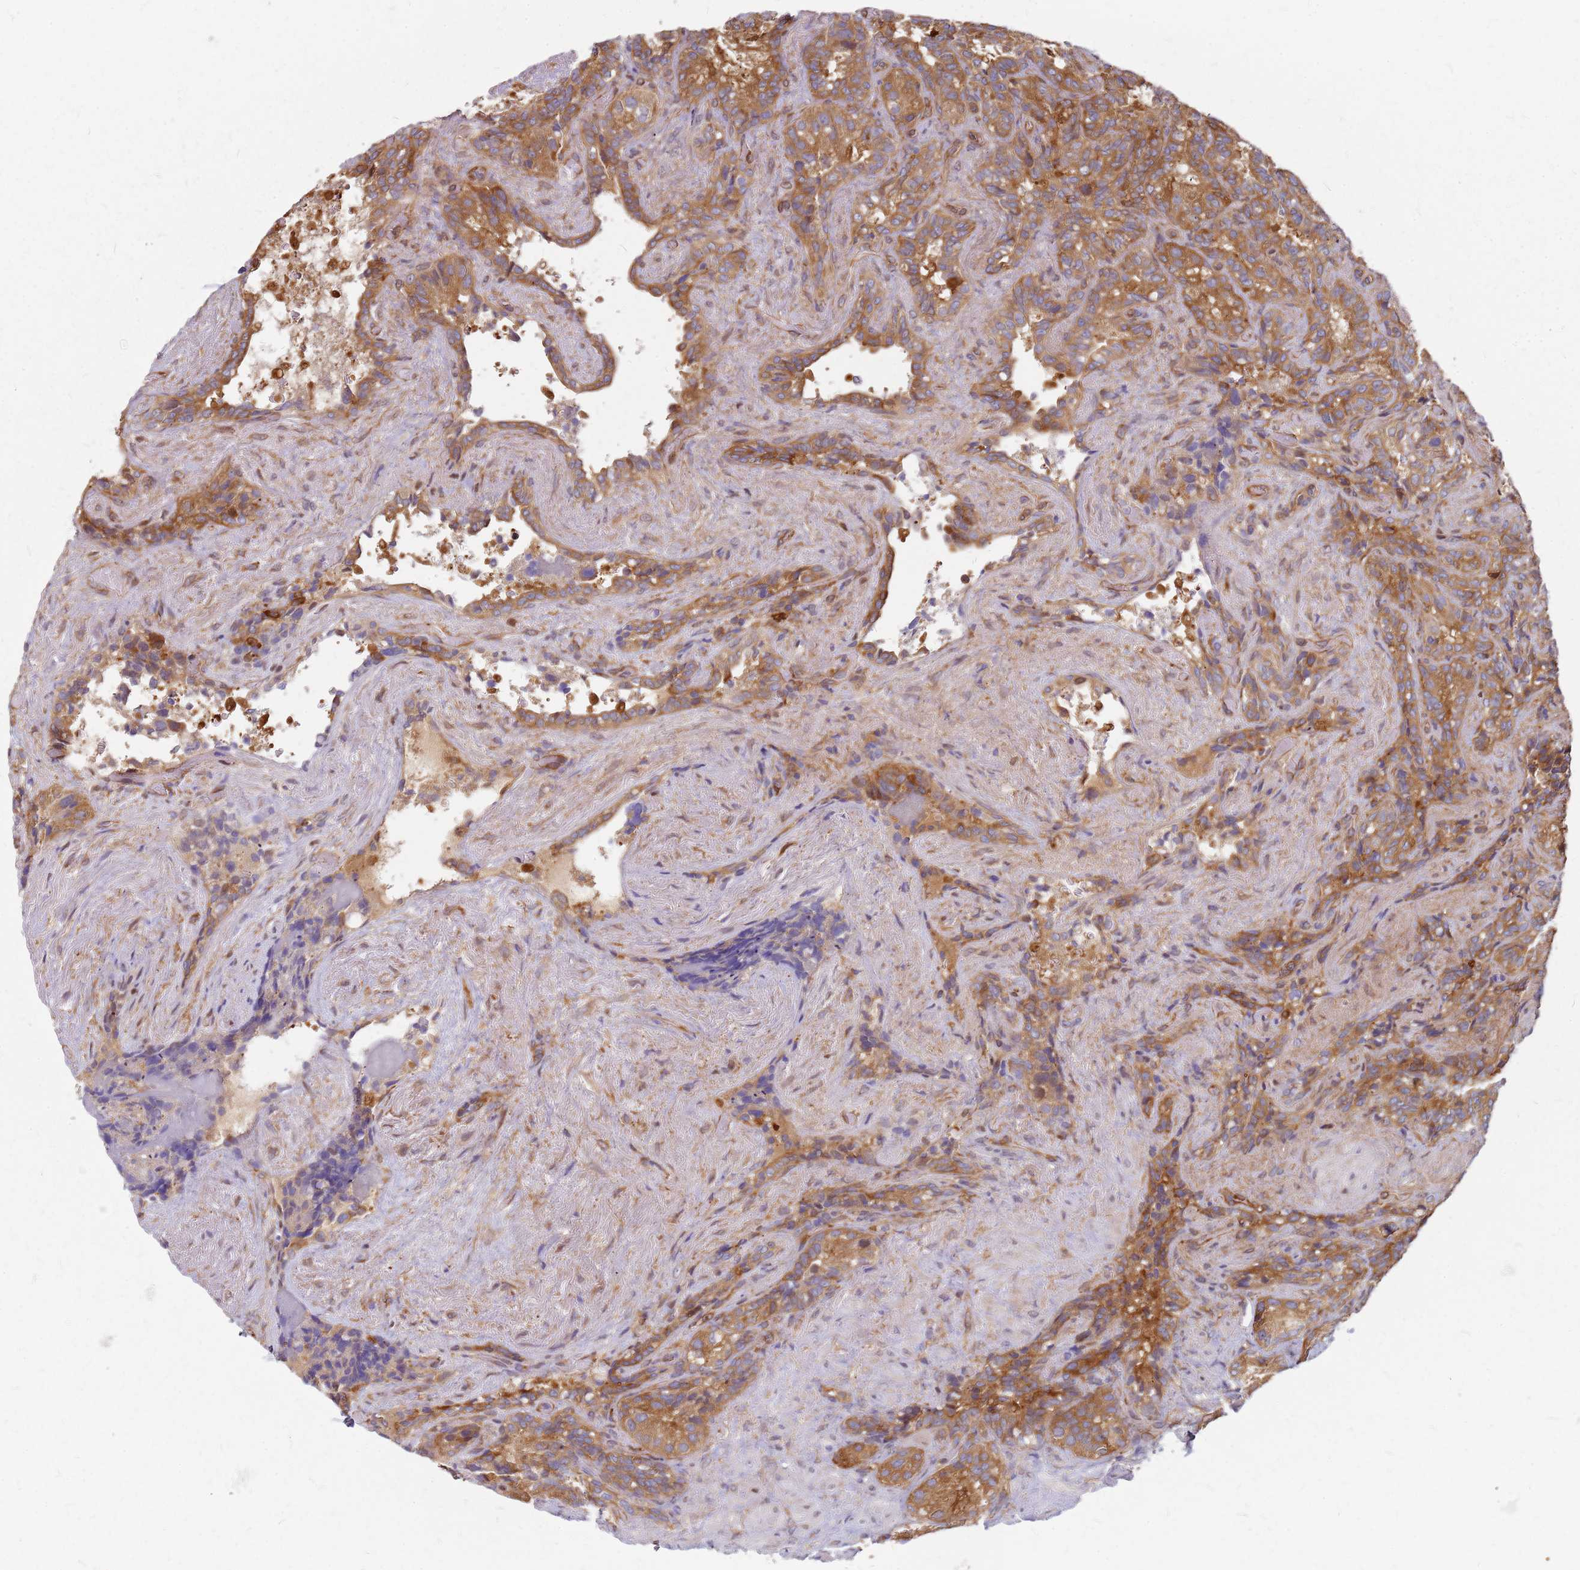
{"staining": {"intensity": "strong", "quantity": ">75%", "location": "cytoplasmic/membranous"}, "tissue": "seminal vesicle", "cell_type": "Glandular cells", "image_type": "normal", "snomed": [{"axis": "morphology", "description": "Normal tissue, NOS"}, {"axis": "topography", "description": "Seminal veicle"}], "caption": "Immunohistochemical staining of normal seminal vesicle demonstrates strong cytoplasmic/membranous protein positivity in approximately >75% of glandular cells.", "gene": "HDX", "patient": {"sex": "male", "age": 62}}